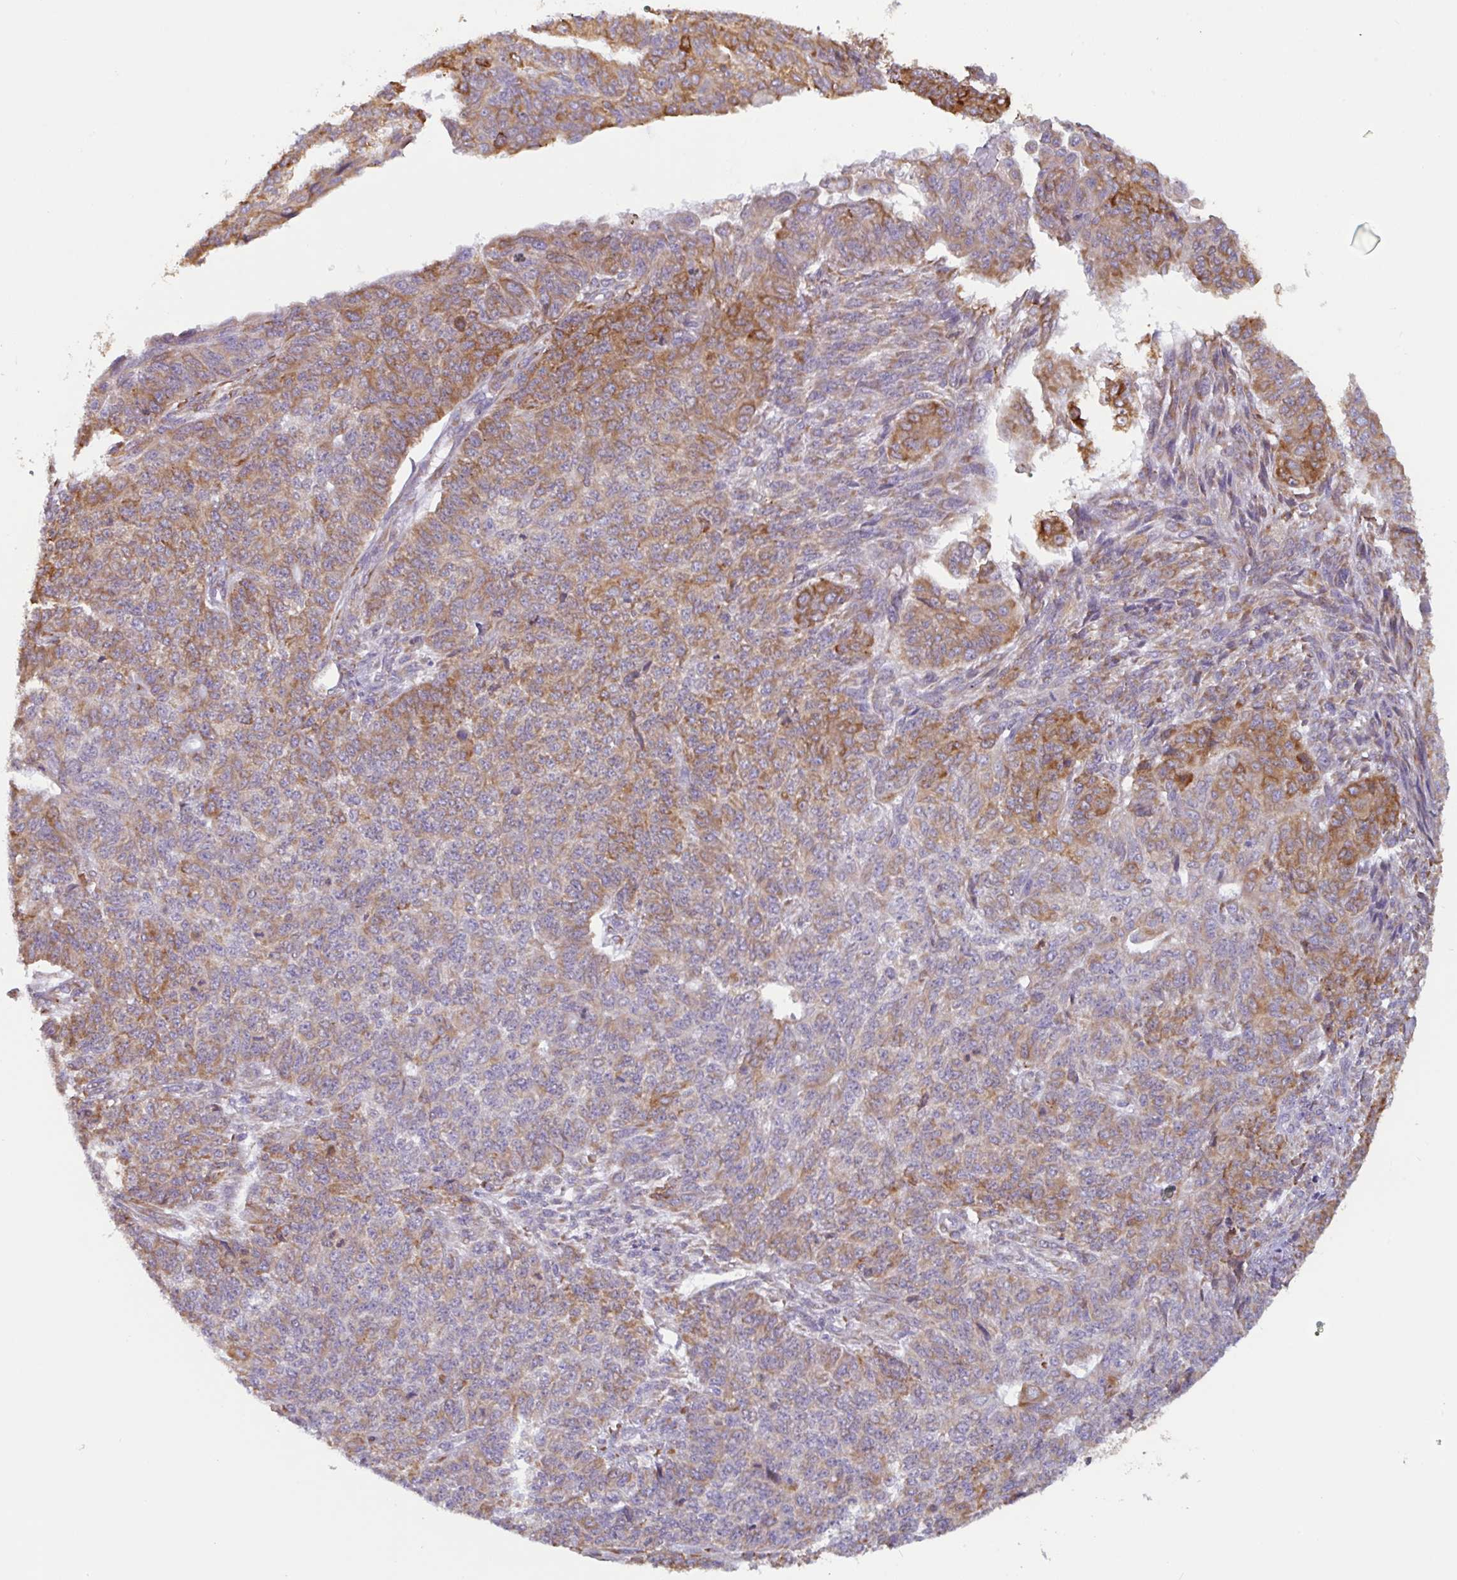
{"staining": {"intensity": "moderate", "quantity": "25%-75%", "location": "cytoplasmic/membranous"}, "tissue": "endometrial cancer", "cell_type": "Tumor cells", "image_type": "cancer", "snomed": [{"axis": "morphology", "description": "Adenocarcinoma, NOS"}, {"axis": "topography", "description": "Endometrium"}], "caption": "Protein staining by immunohistochemistry displays moderate cytoplasmic/membranous expression in approximately 25%-75% of tumor cells in endometrial adenocarcinoma.", "gene": "DOK4", "patient": {"sex": "female", "age": 32}}